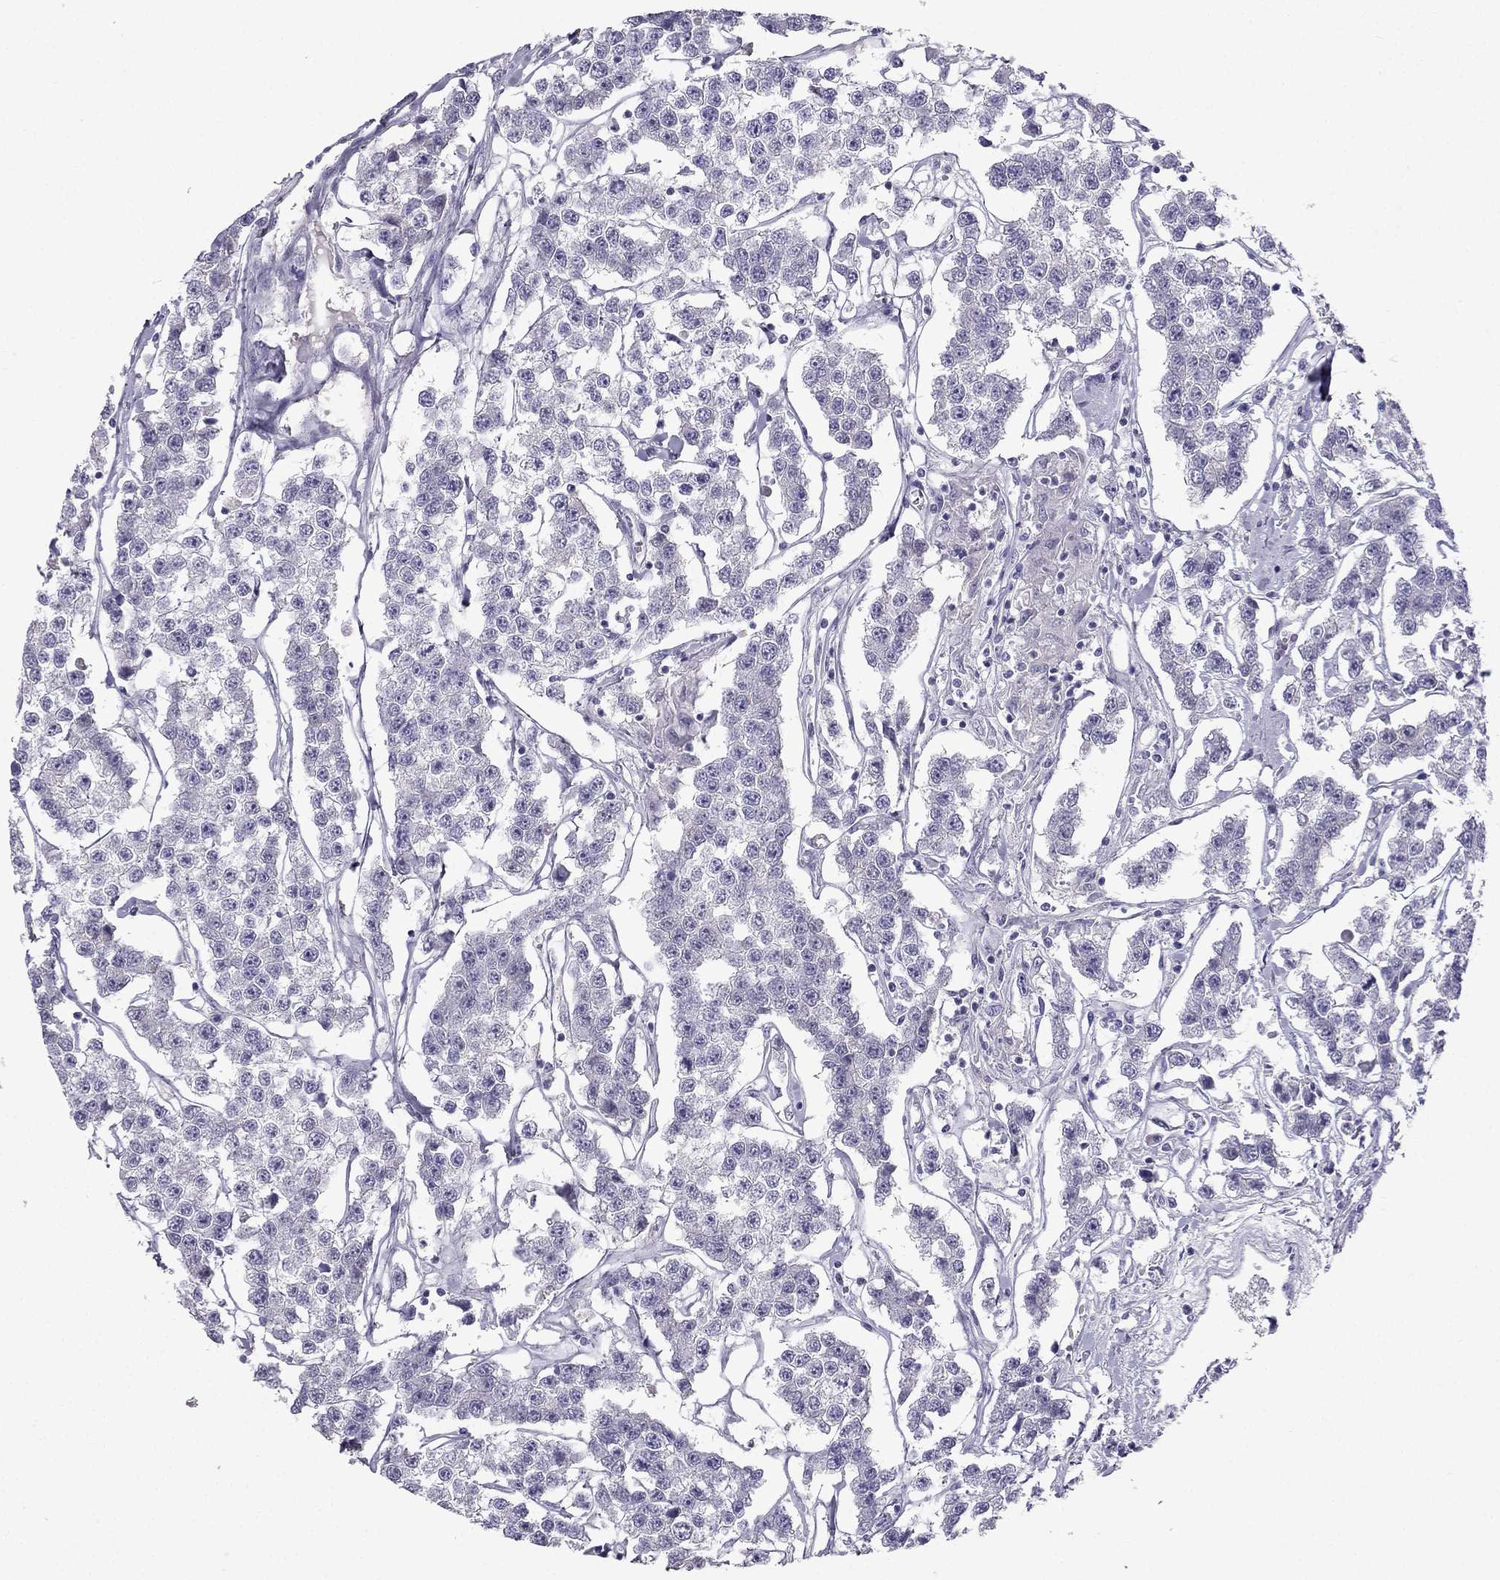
{"staining": {"intensity": "negative", "quantity": "none", "location": "none"}, "tissue": "testis cancer", "cell_type": "Tumor cells", "image_type": "cancer", "snomed": [{"axis": "morphology", "description": "Seminoma, NOS"}, {"axis": "topography", "description": "Testis"}], "caption": "IHC photomicrograph of neoplastic tissue: testis cancer stained with DAB (3,3'-diaminobenzidine) reveals no significant protein staining in tumor cells.", "gene": "LMTK3", "patient": {"sex": "male", "age": 59}}